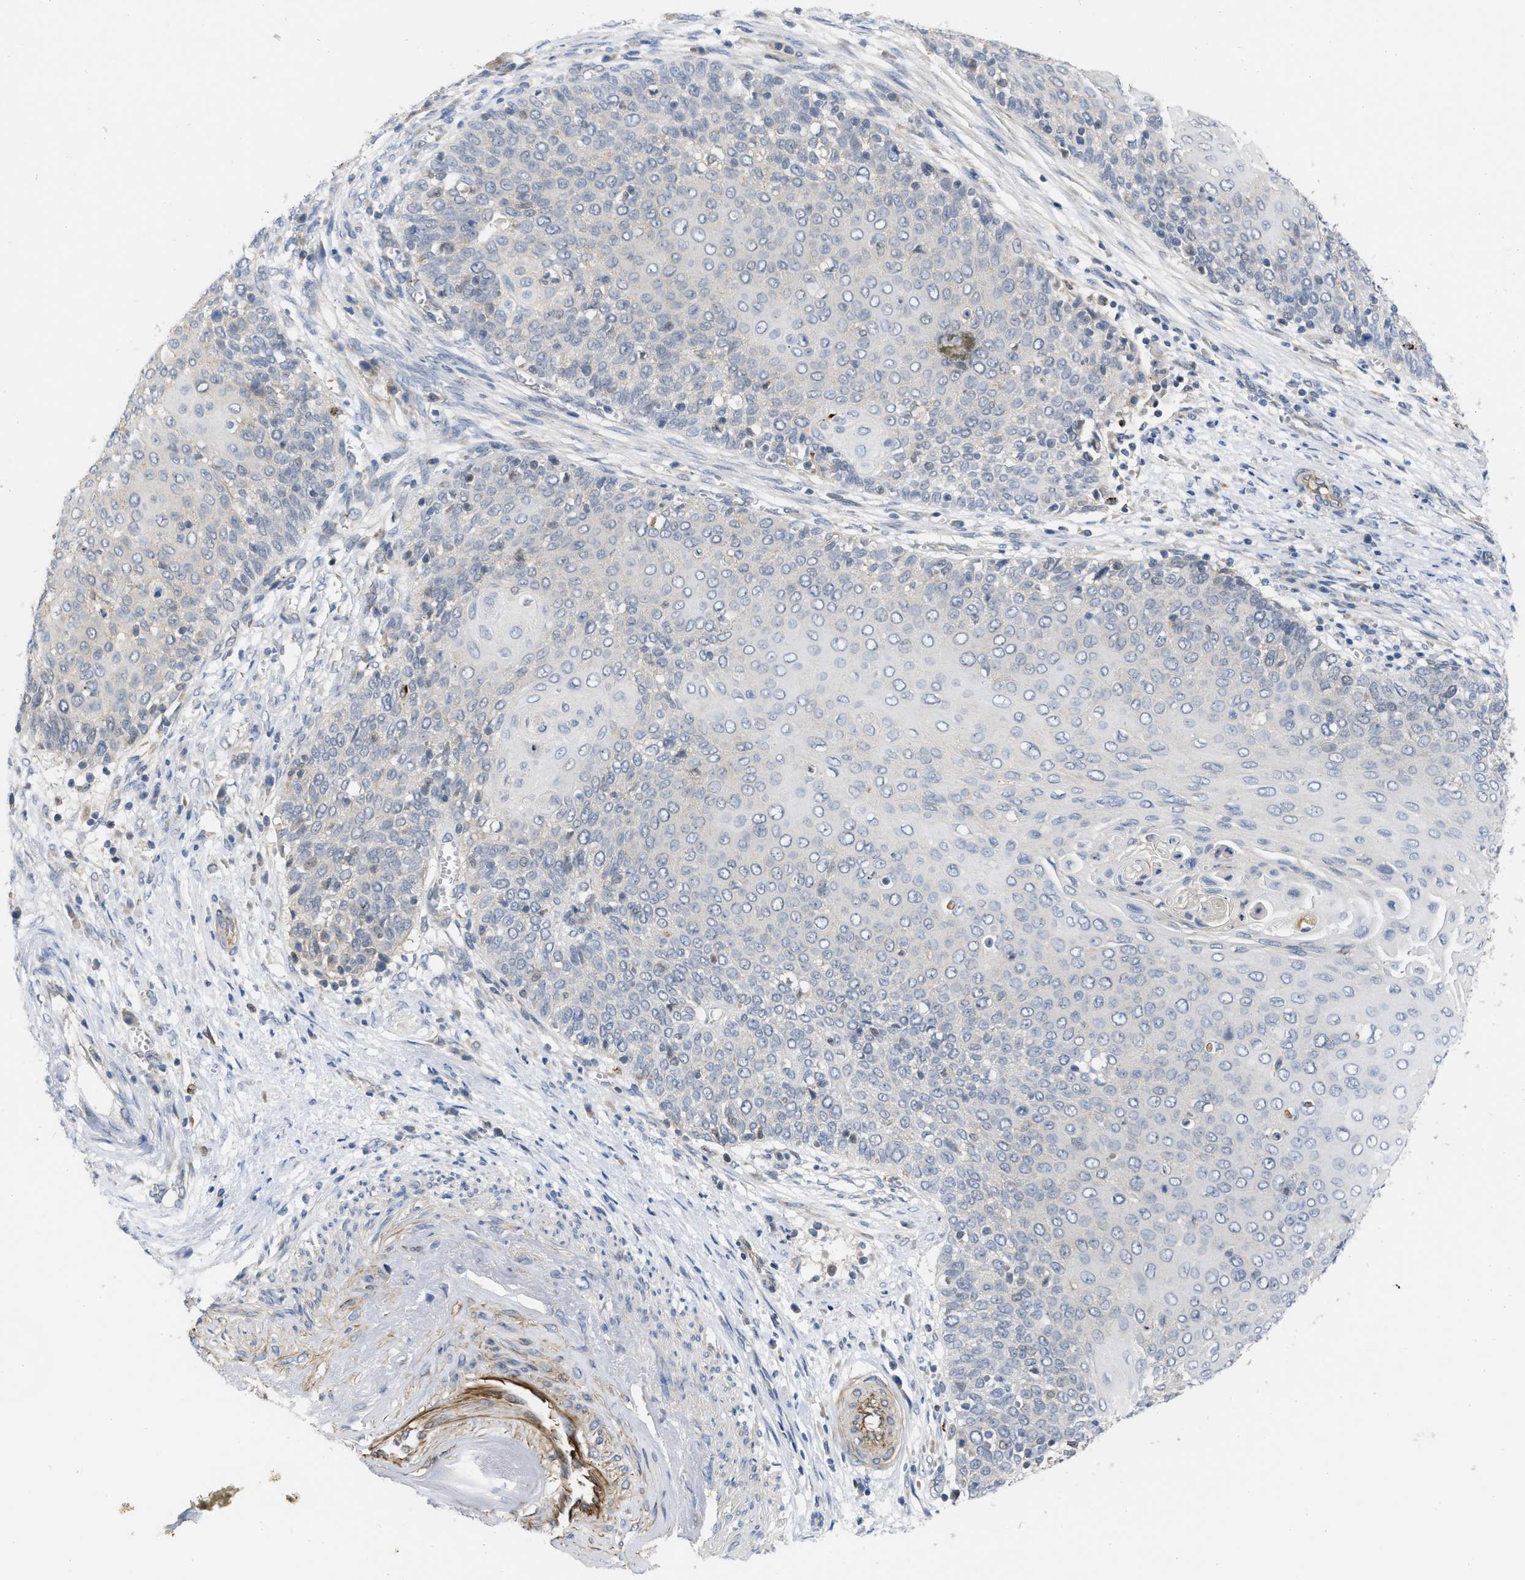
{"staining": {"intensity": "negative", "quantity": "none", "location": "none"}, "tissue": "cervical cancer", "cell_type": "Tumor cells", "image_type": "cancer", "snomed": [{"axis": "morphology", "description": "Squamous cell carcinoma, NOS"}, {"axis": "topography", "description": "Cervix"}], "caption": "This is a micrograph of immunohistochemistry (IHC) staining of cervical squamous cell carcinoma, which shows no positivity in tumor cells.", "gene": "NAPEPLD", "patient": {"sex": "female", "age": 39}}